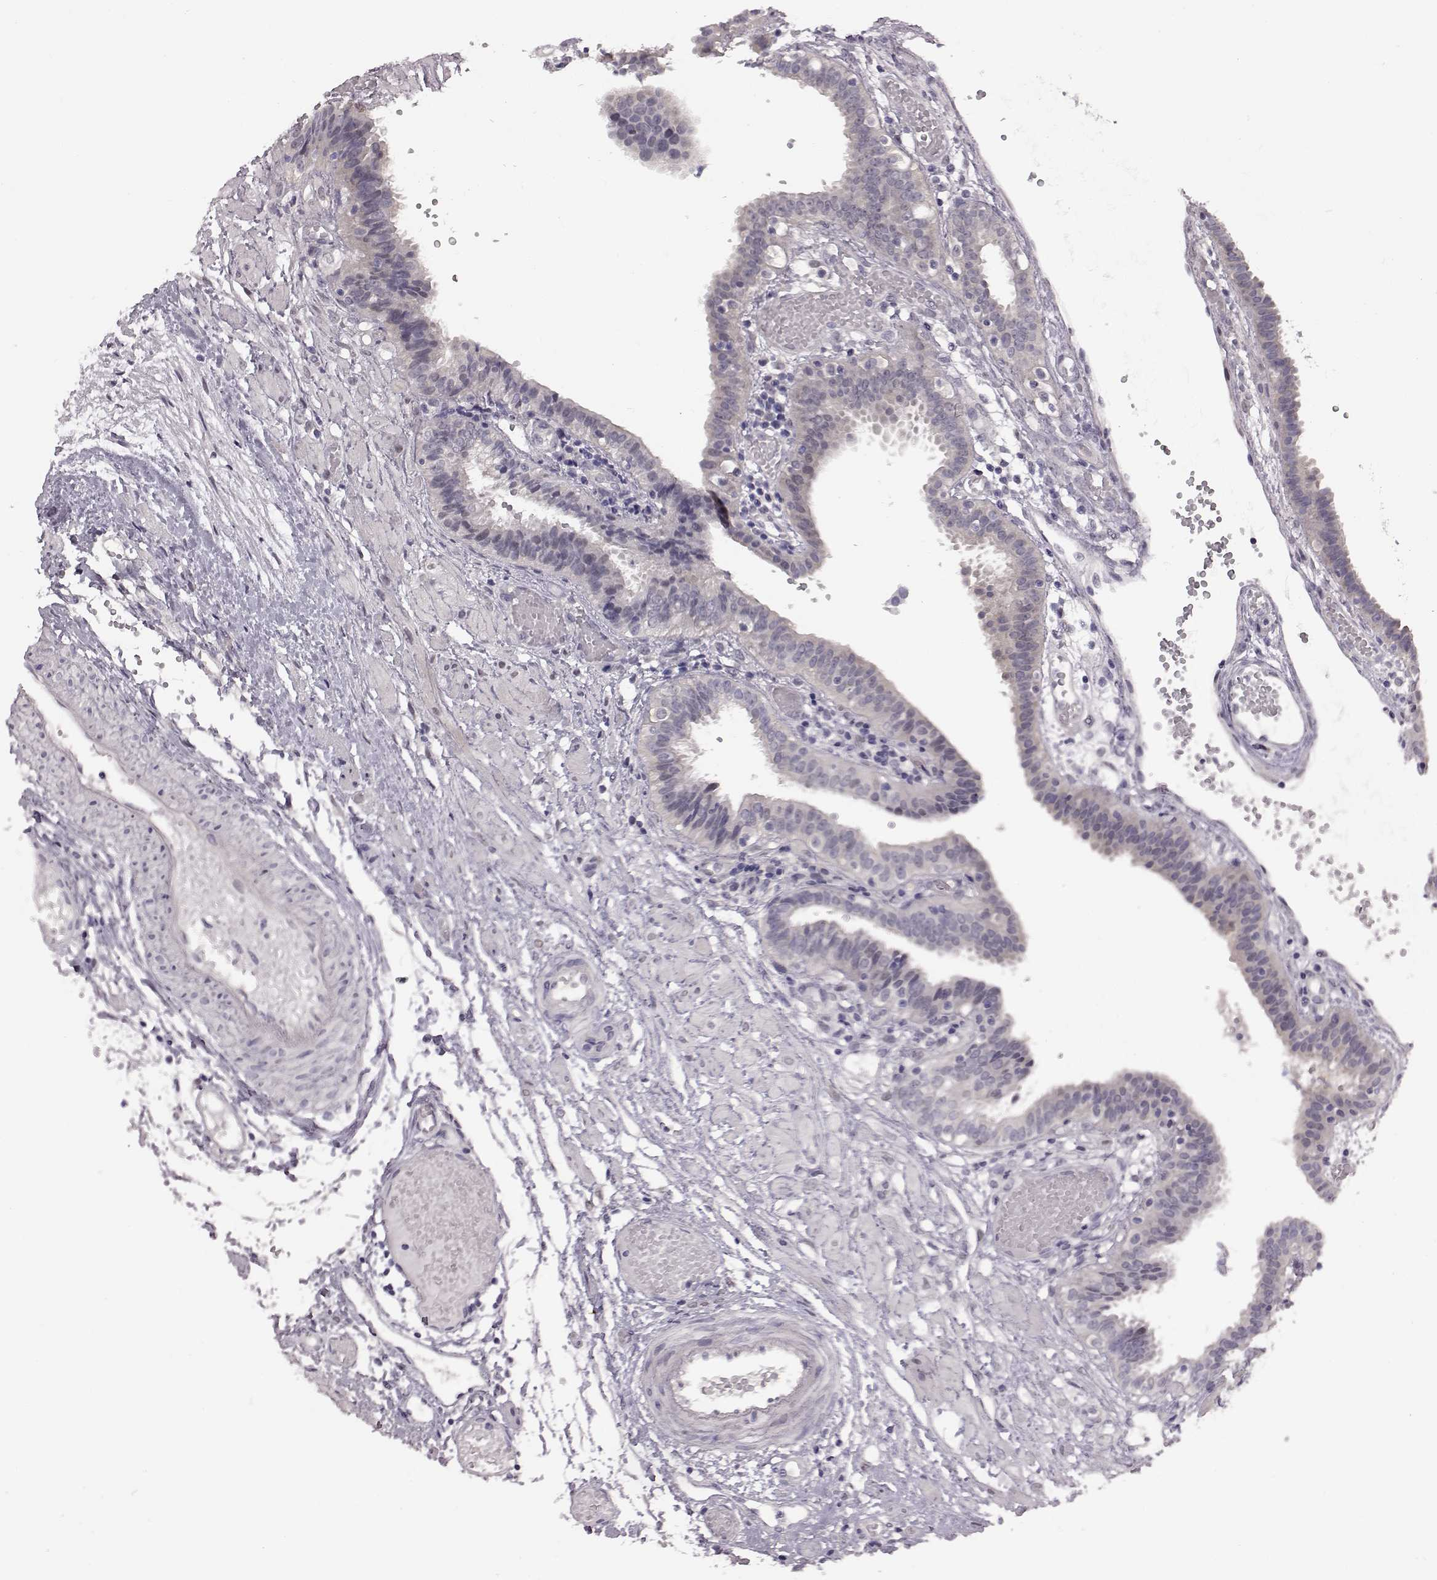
{"staining": {"intensity": "negative", "quantity": "none", "location": "none"}, "tissue": "fallopian tube", "cell_type": "Glandular cells", "image_type": "normal", "snomed": [{"axis": "morphology", "description": "Normal tissue, NOS"}, {"axis": "topography", "description": "Fallopian tube"}], "caption": "A photomicrograph of fallopian tube stained for a protein exhibits no brown staining in glandular cells.", "gene": "C10orf62", "patient": {"sex": "female", "age": 37}}